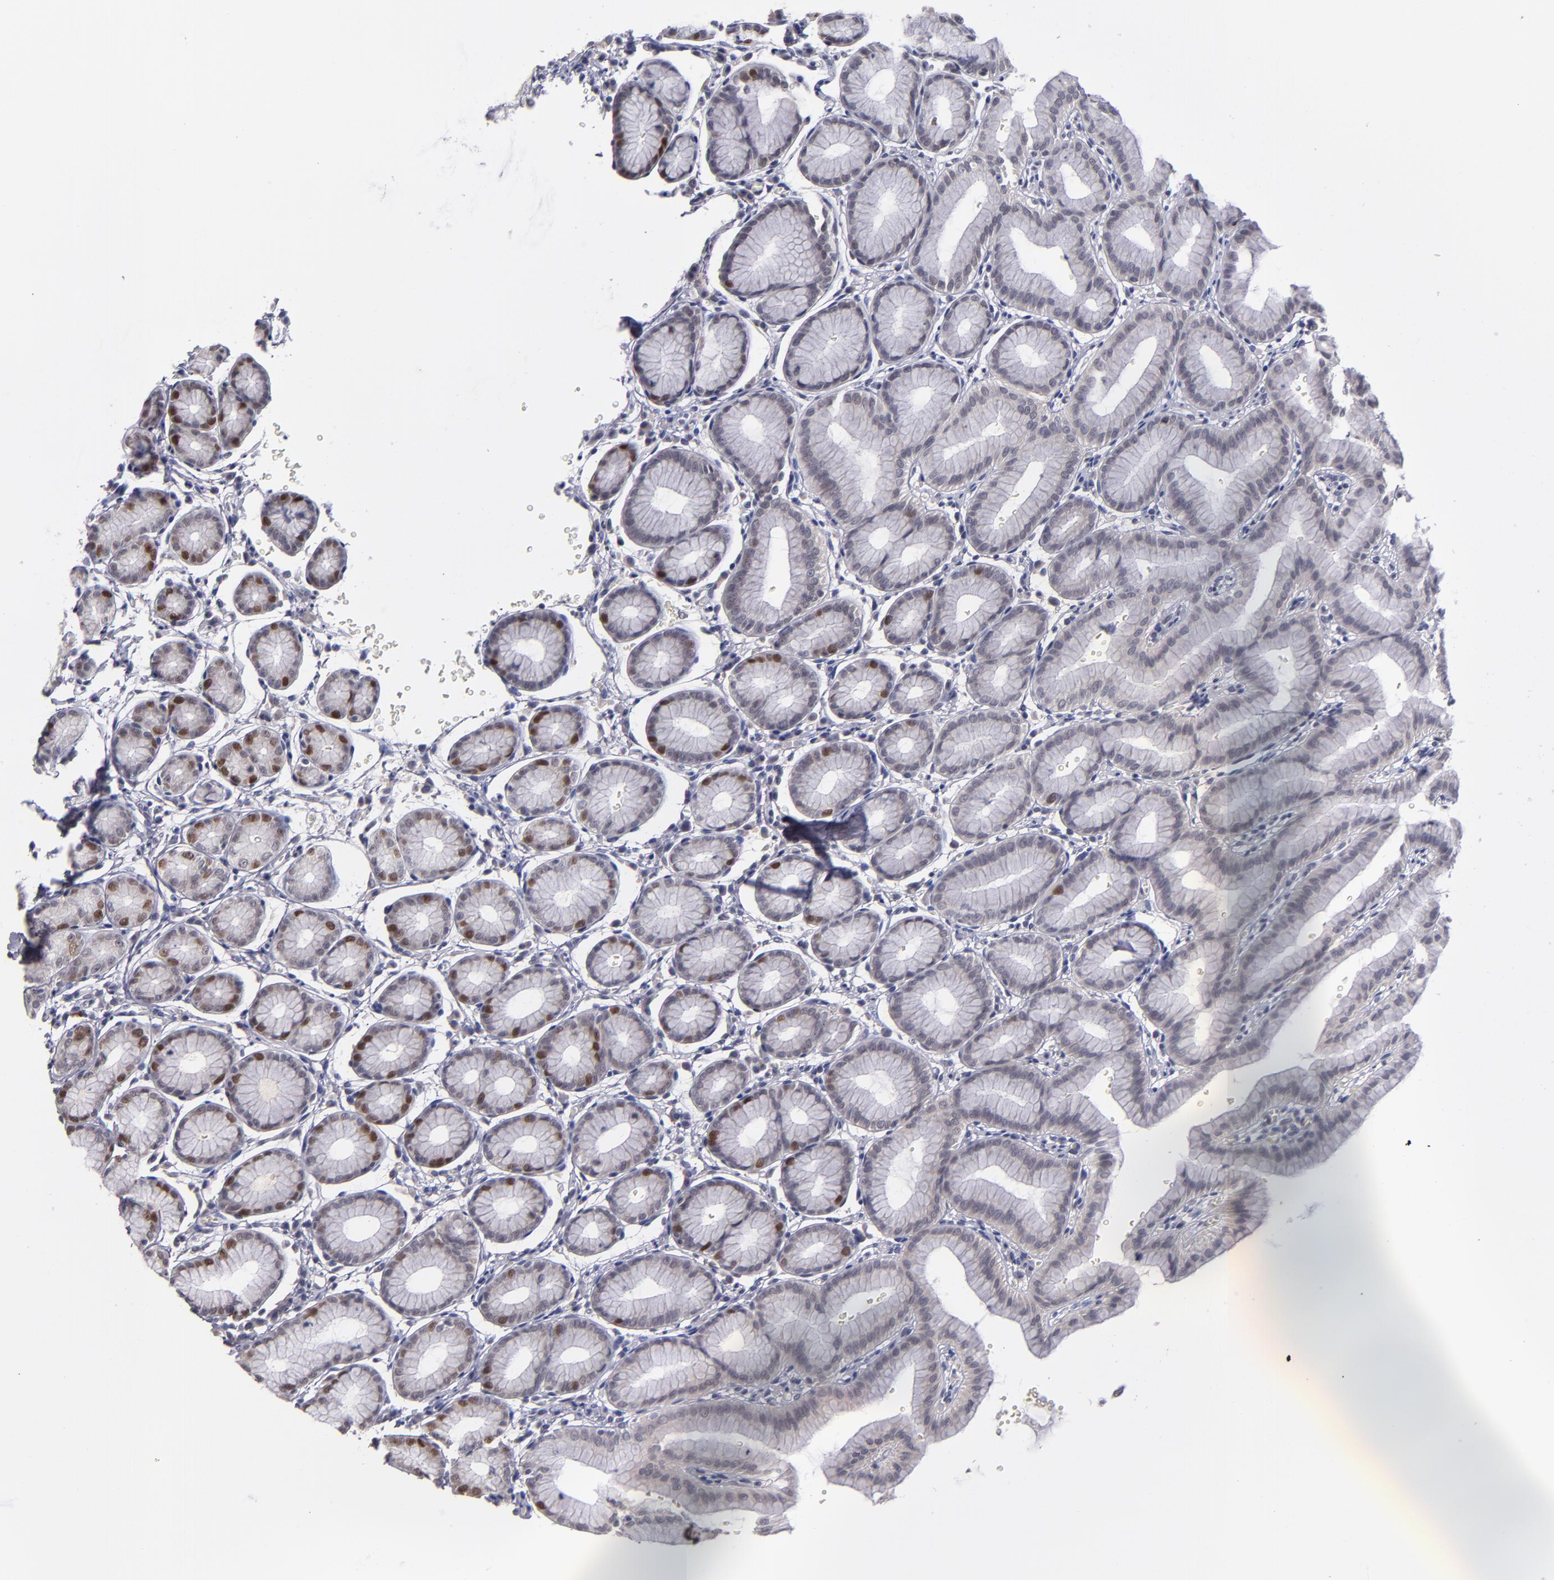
{"staining": {"intensity": "strong", "quantity": "25%-75%", "location": "cytoplasmic/membranous,nuclear"}, "tissue": "stomach", "cell_type": "Glandular cells", "image_type": "normal", "snomed": [{"axis": "morphology", "description": "Normal tissue, NOS"}, {"axis": "topography", "description": "Stomach"}], "caption": "Immunohistochemical staining of benign human stomach exhibits high levels of strong cytoplasmic/membranous,nuclear positivity in approximately 25%-75% of glandular cells. (Stains: DAB in brown, nuclei in blue, Microscopy: brightfield microscopy at high magnification).", "gene": "CDC7", "patient": {"sex": "male", "age": 42}}